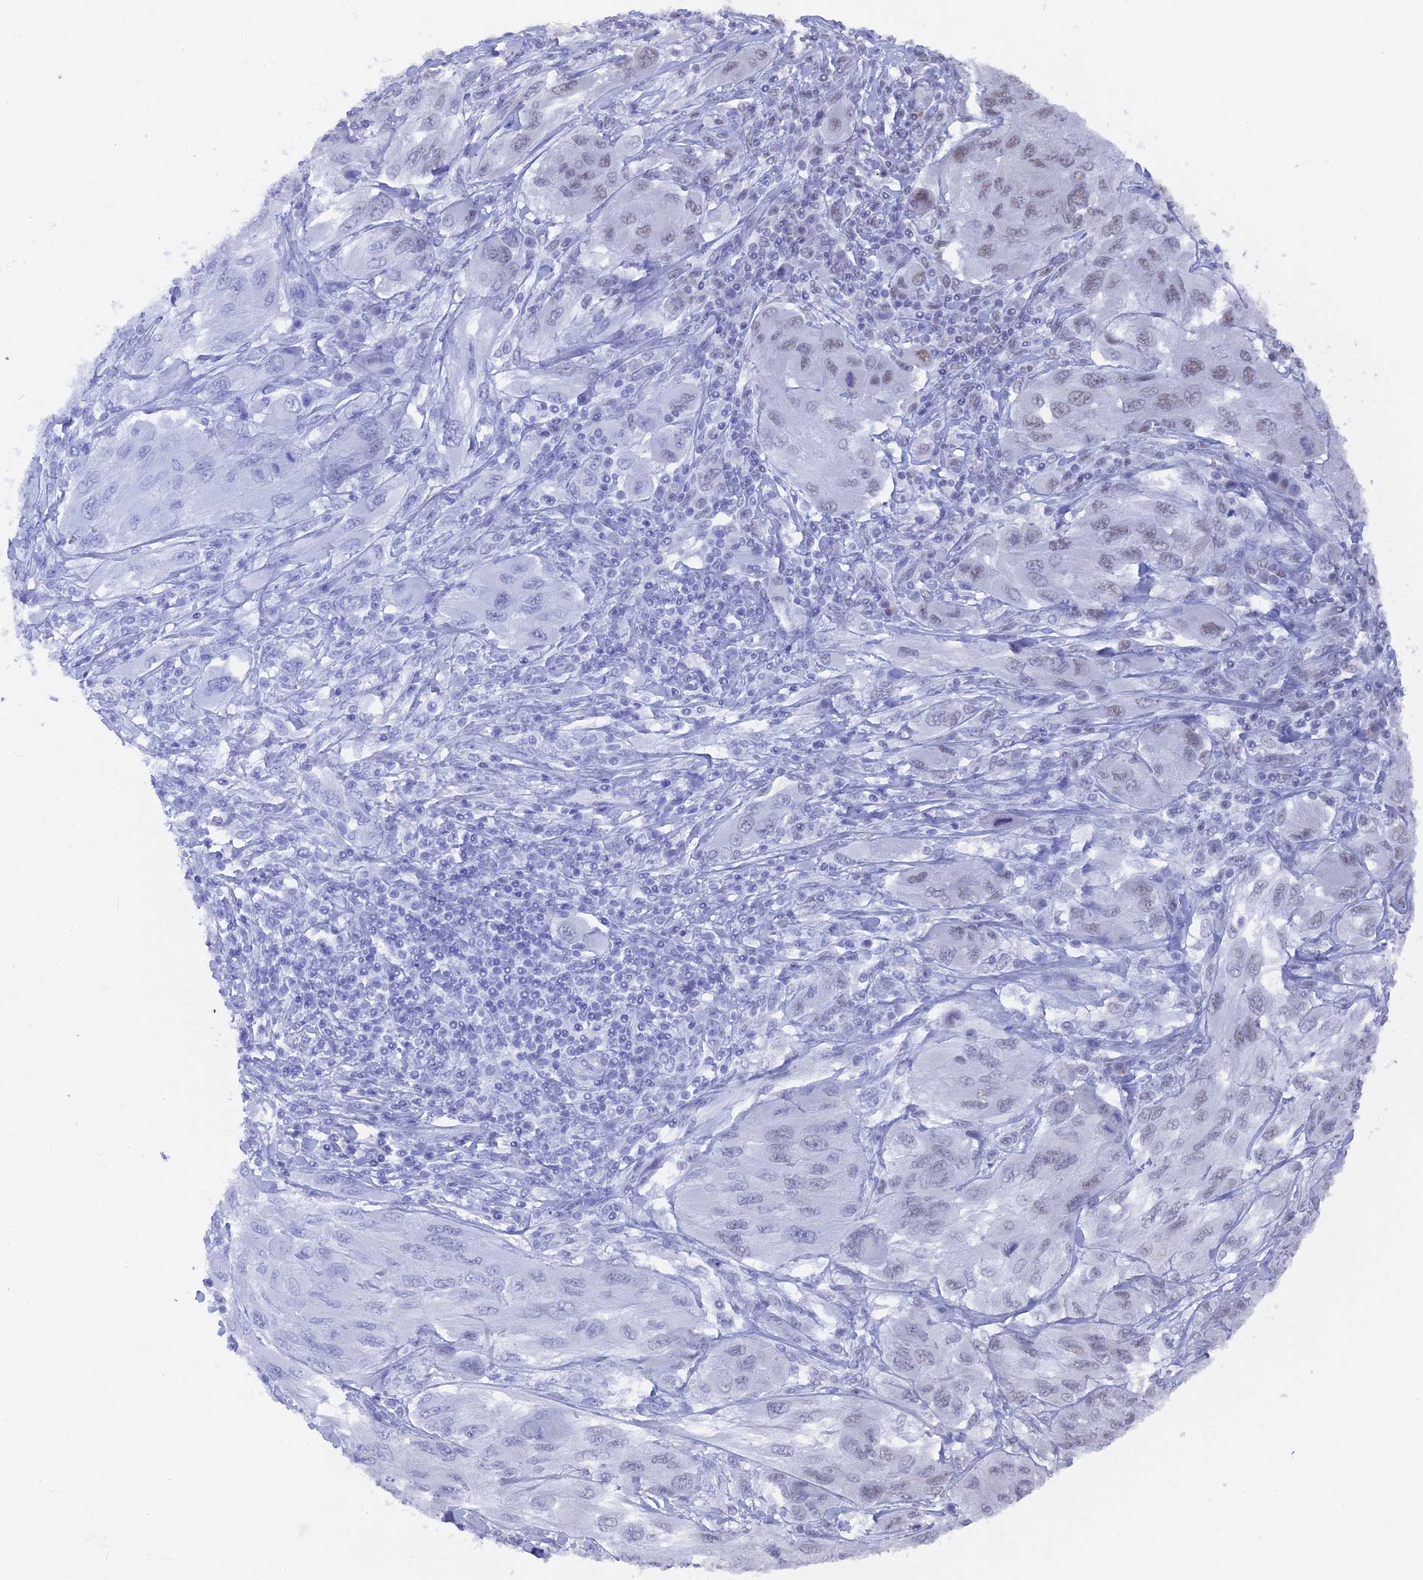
{"staining": {"intensity": "weak", "quantity": "25%-75%", "location": "nuclear"}, "tissue": "melanoma", "cell_type": "Tumor cells", "image_type": "cancer", "snomed": [{"axis": "morphology", "description": "Malignant melanoma, NOS"}, {"axis": "topography", "description": "Skin"}], "caption": "Immunohistochemistry (DAB (3,3'-diaminobenzidine)) staining of human malignant melanoma shows weak nuclear protein staining in approximately 25%-75% of tumor cells.", "gene": "SF3A2", "patient": {"sex": "female", "age": 91}}